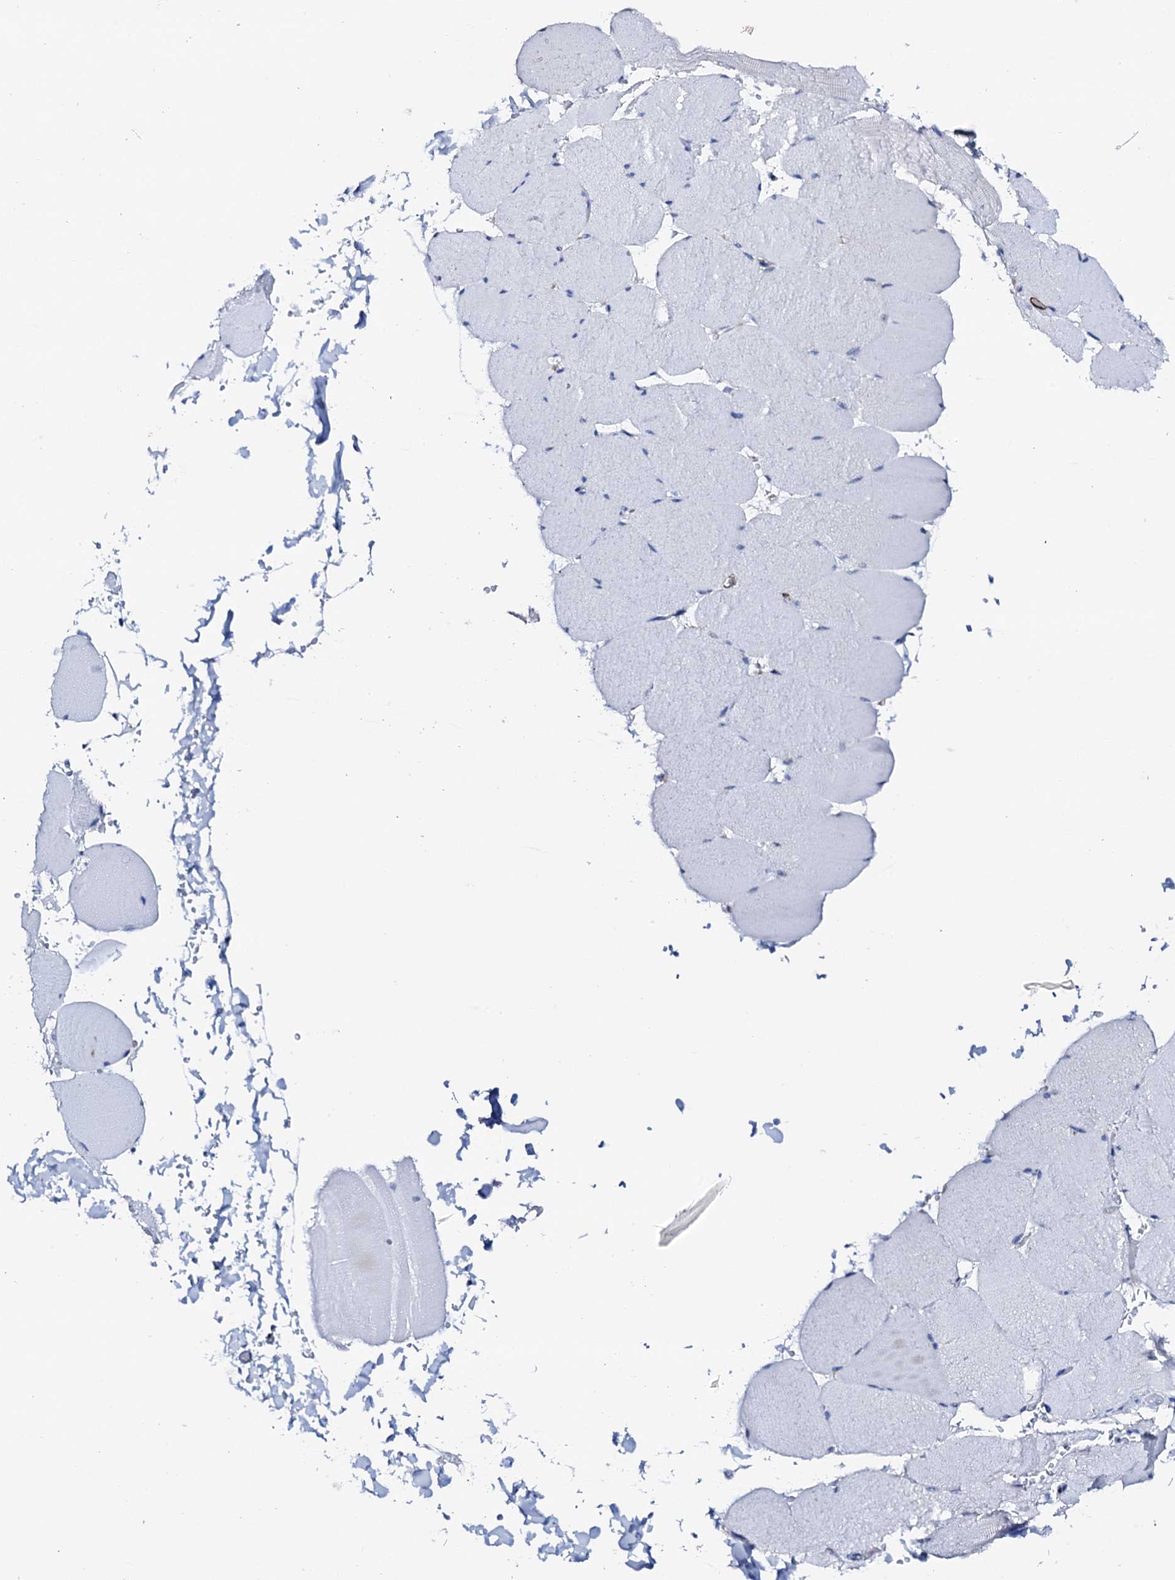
{"staining": {"intensity": "negative", "quantity": "none", "location": "none"}, "tissue": "skeletal muscle", "cell_type": "Myocytes", "image_type": "normal", "snomed": [{"axis": "morphology", "description": "Normal tissue, NOS"}, {"axis": "topography", "description": "Skeletal muscle"}, {"axis": "topography", "description": "Head-Neck"}], "caption": "High magnification brightfield microscopy of unremarkable skeletal muscle stained with DAB (3,3'-diaminobenzidine) (brown) and counterstained with hematoxylin (blue): myocytes show no significant staining. The staining was performed using DAB (3,3'-diaminobenzidine) to visualize the protein expression in brown, while the nuclei were stained in blue with hematoxylin (Magnification: 20x).", "gene": "NRIP2", "patient": {"sex": "male", "age": 66}}